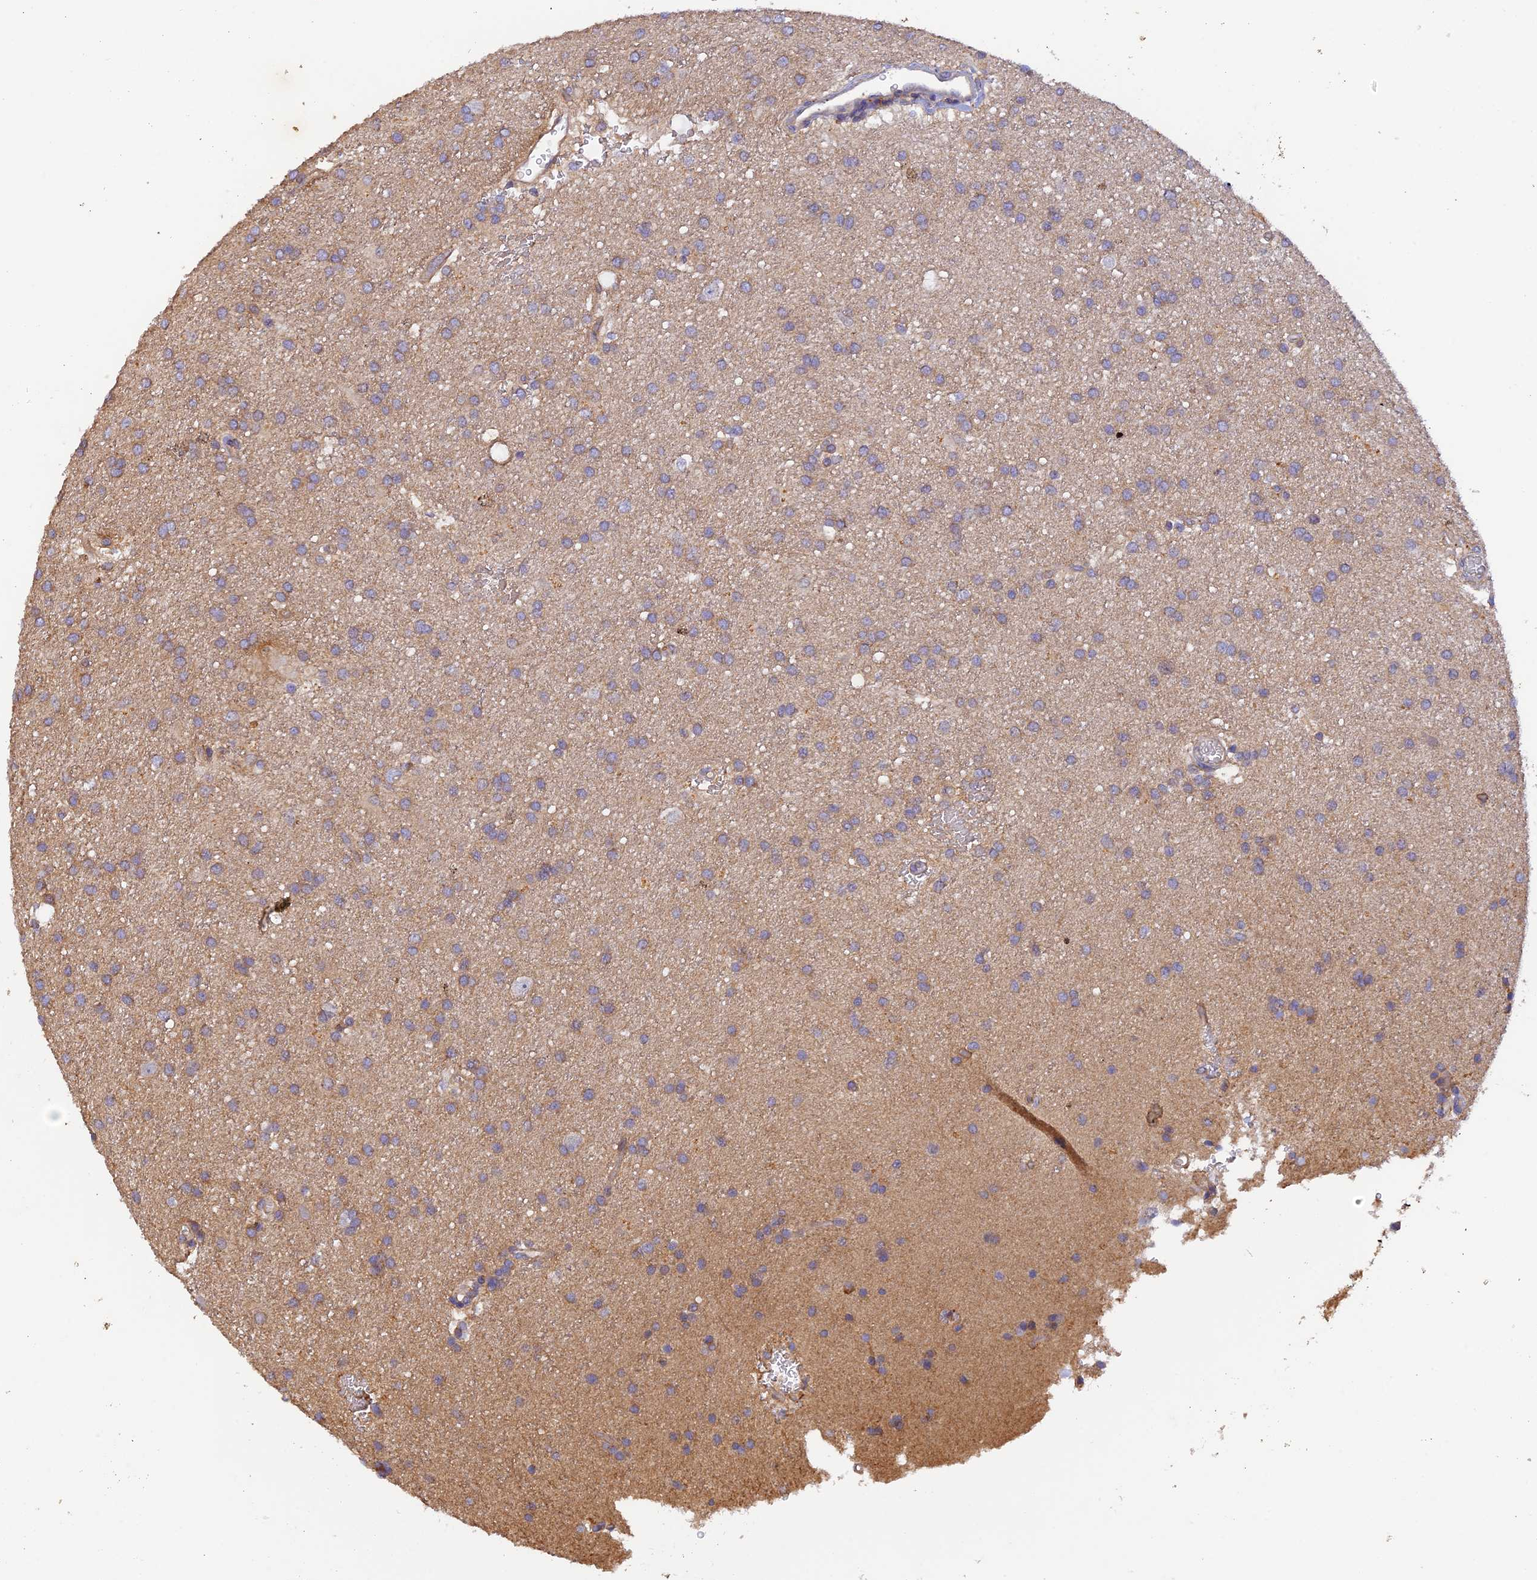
{"staining": {"intensity": "weak", "quantity": ">75%", "location": "cytoplasmic/membranous"}, "tissue": "glioma", "cell_type": "Tumor cells", "image_type": "cancer", "snomed": [{"axis": "morphology", "description": "Glioma, malignant, Low grade"}, {"axis": "topography", "description": "Brain"}], "caption": "Approximately >75% of tumor cells in glioma show weak cytoplasmic/membranous protein positivity as visualized by brown immunohistochemical staining.", "gene": "MYO9A", "patient": {"sex": "male", "age": 66}}